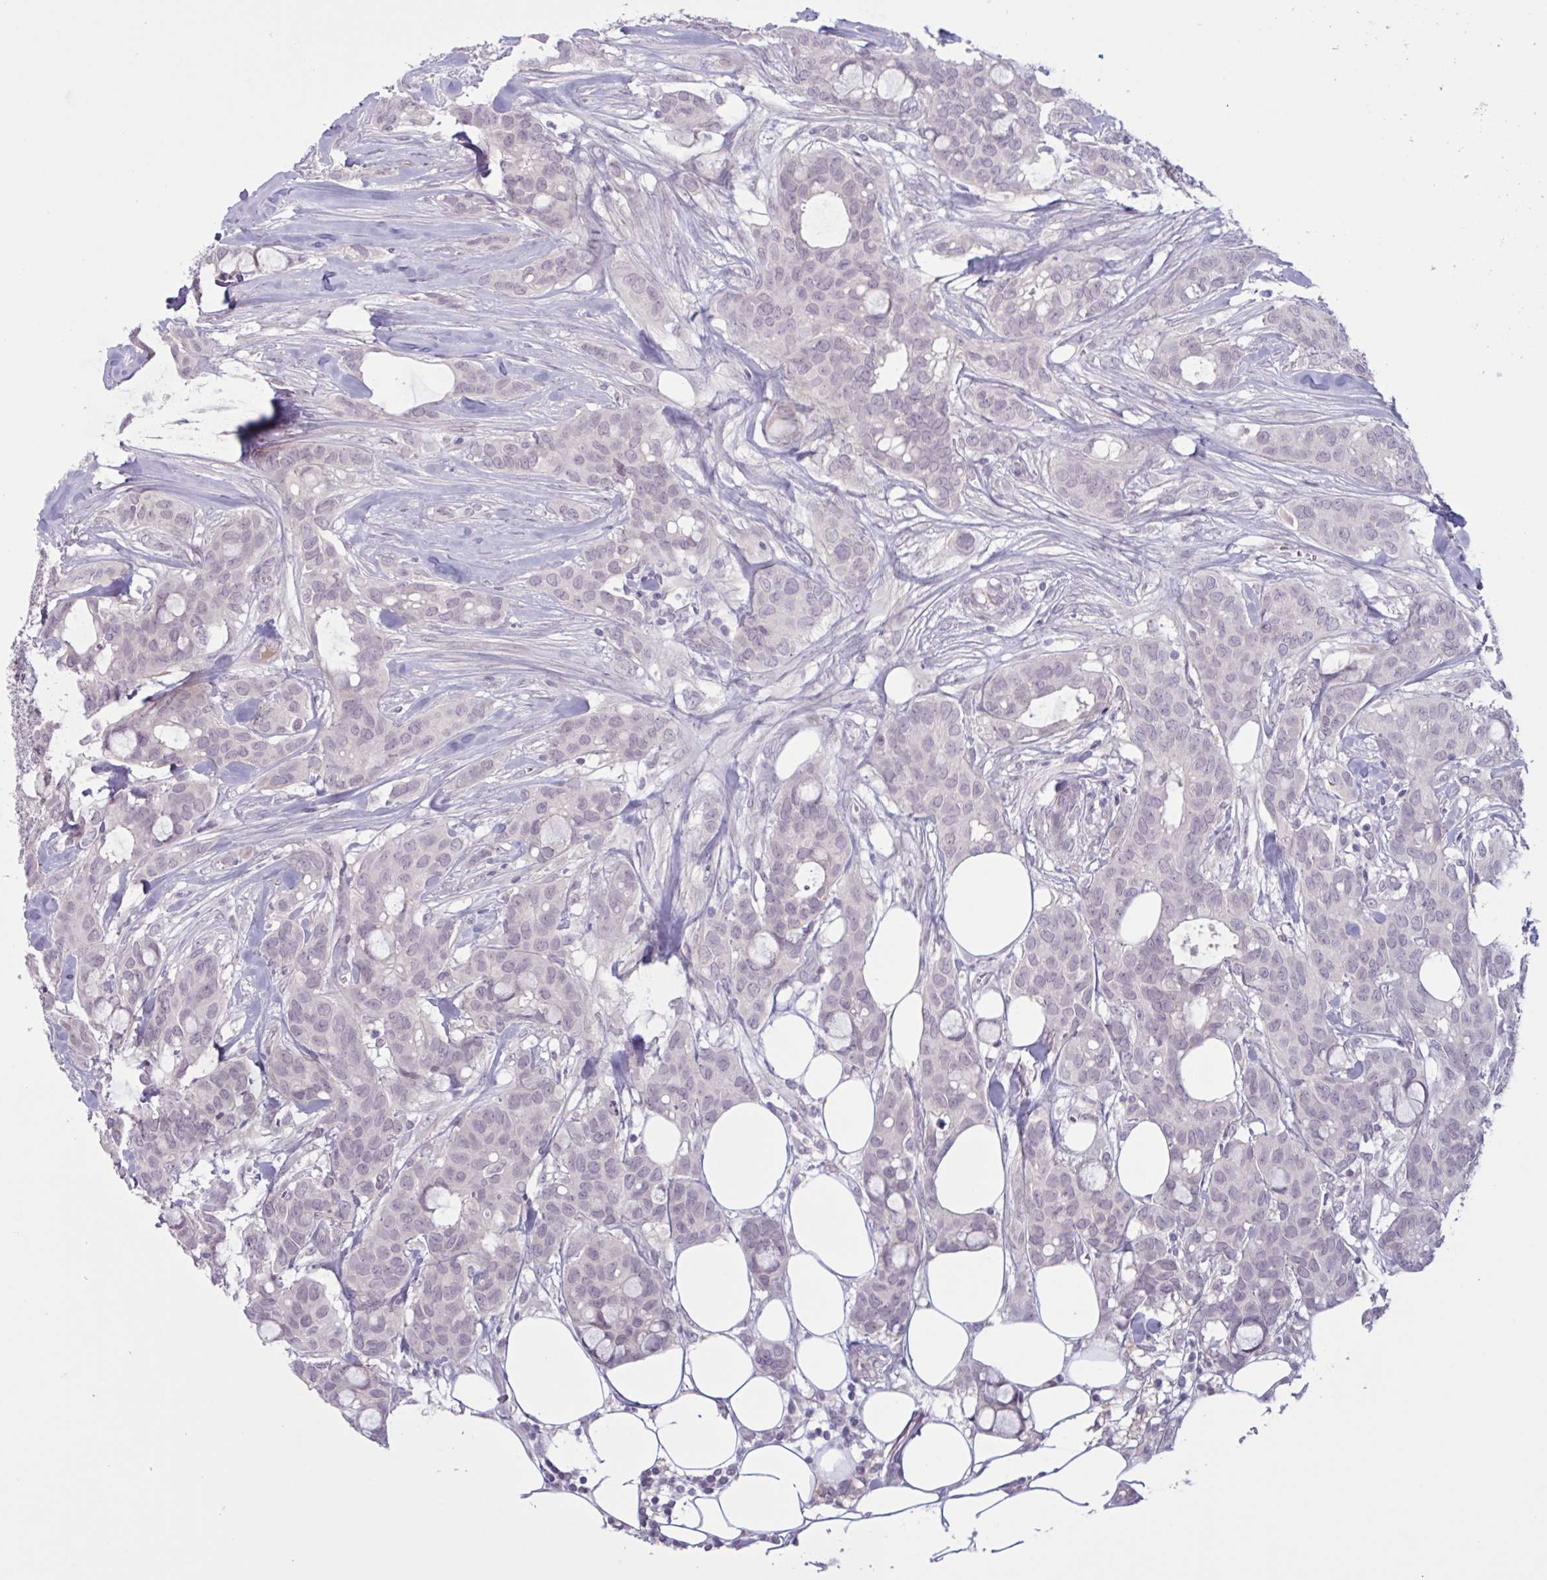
{"staining": {"intensity": "negative", "quantity": "none", "location": "none"}, "tissue": "breast cancer", "cell_type": "Tumor cells", "image_type": "cancer", "snomed": [{"axis": "morphology", "description": "Duct carcinoma"}, {"axis": "topography", "description": "Breast"}], "caption": "Immunohistochemistry photomicrograph of neoplastic tissue: breast invasive ductal carcinoma stained with DAB reveals no significant protein staining in tumor cells.", "gene": "RFPL4B", "patient": {"sex": "female", "age": 84}}